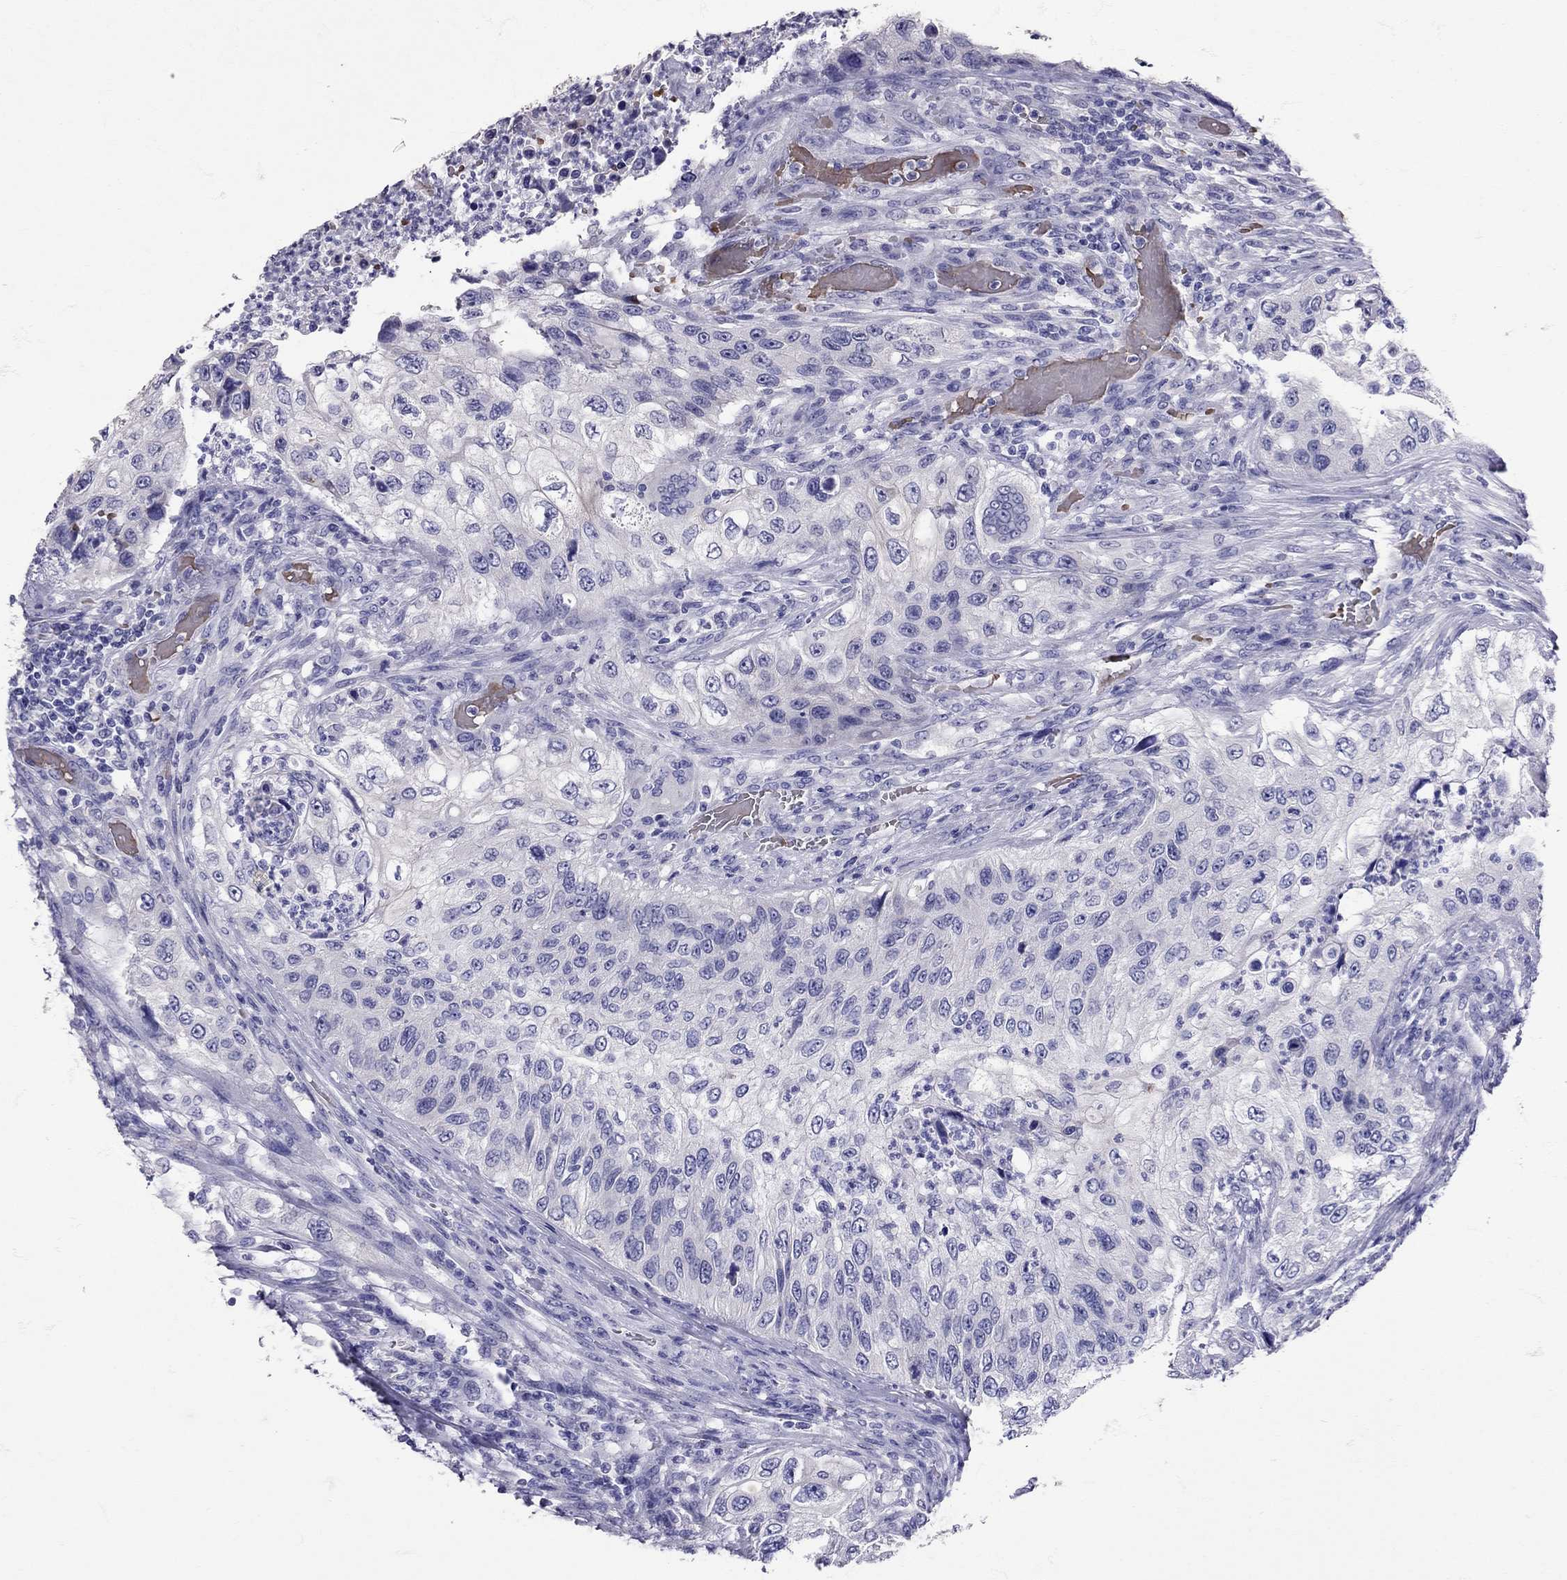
{"staining": {"intensity": "negative", "quantity": "none", "location": "none"}, "tissue": "urothelial cancer", "cell_type": "Tumor cells", "image_type": "cancer", "snomed": [{"axis": "morphology", "description": "Urothelial carcinoma, High grade"}, {"axis": "topography", "description": "Urinary bladder"}], "caption": "Immunohistochemical staining of human urothelial cancer shows no significant positivity in tumor cells.", "gene": "TBR1", "patient": {"sex": "female", "age": 60}}